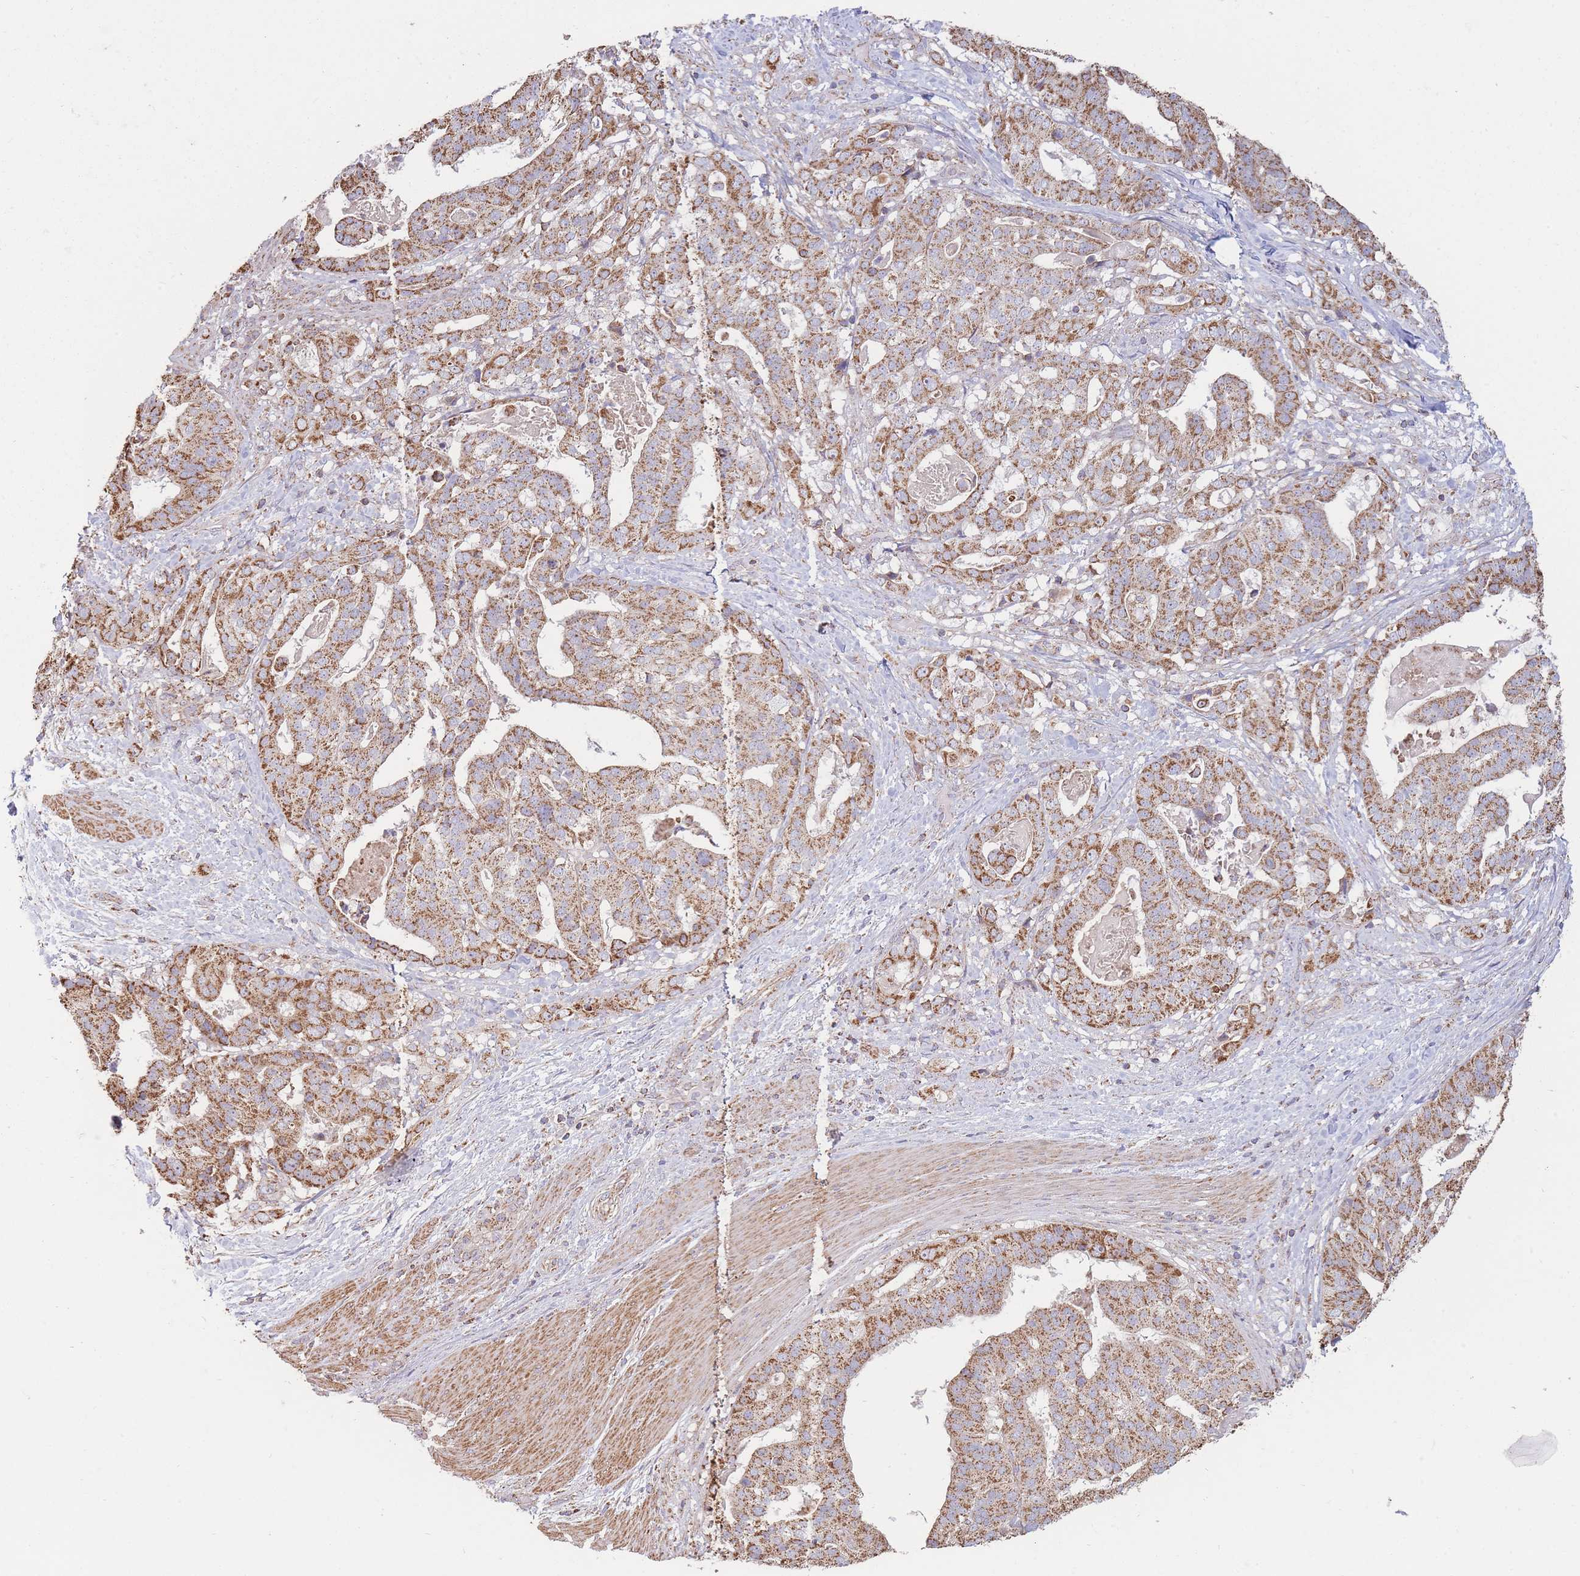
{"staining": {"intensity": "moderate", "quantity": ">75%", "location": "cytoplasmic/membranous"}, "tissue": "stomach cancer", "cell_type": "Tumor cells", "image_type": "cancer", "snomed": [{"axis": "morphology", "description": "Adenocarcinoma, NOS"}, {"axis": "topography", "description": "Stomach"}], "caption": "DAB immunohistochemical staining of stomach cancer shows moderate cytoplasmic/membranous protein staining in about >75% of tumor cells.", "gene": "KIF16B", "patient": {"sex": "male", "age": 48}}